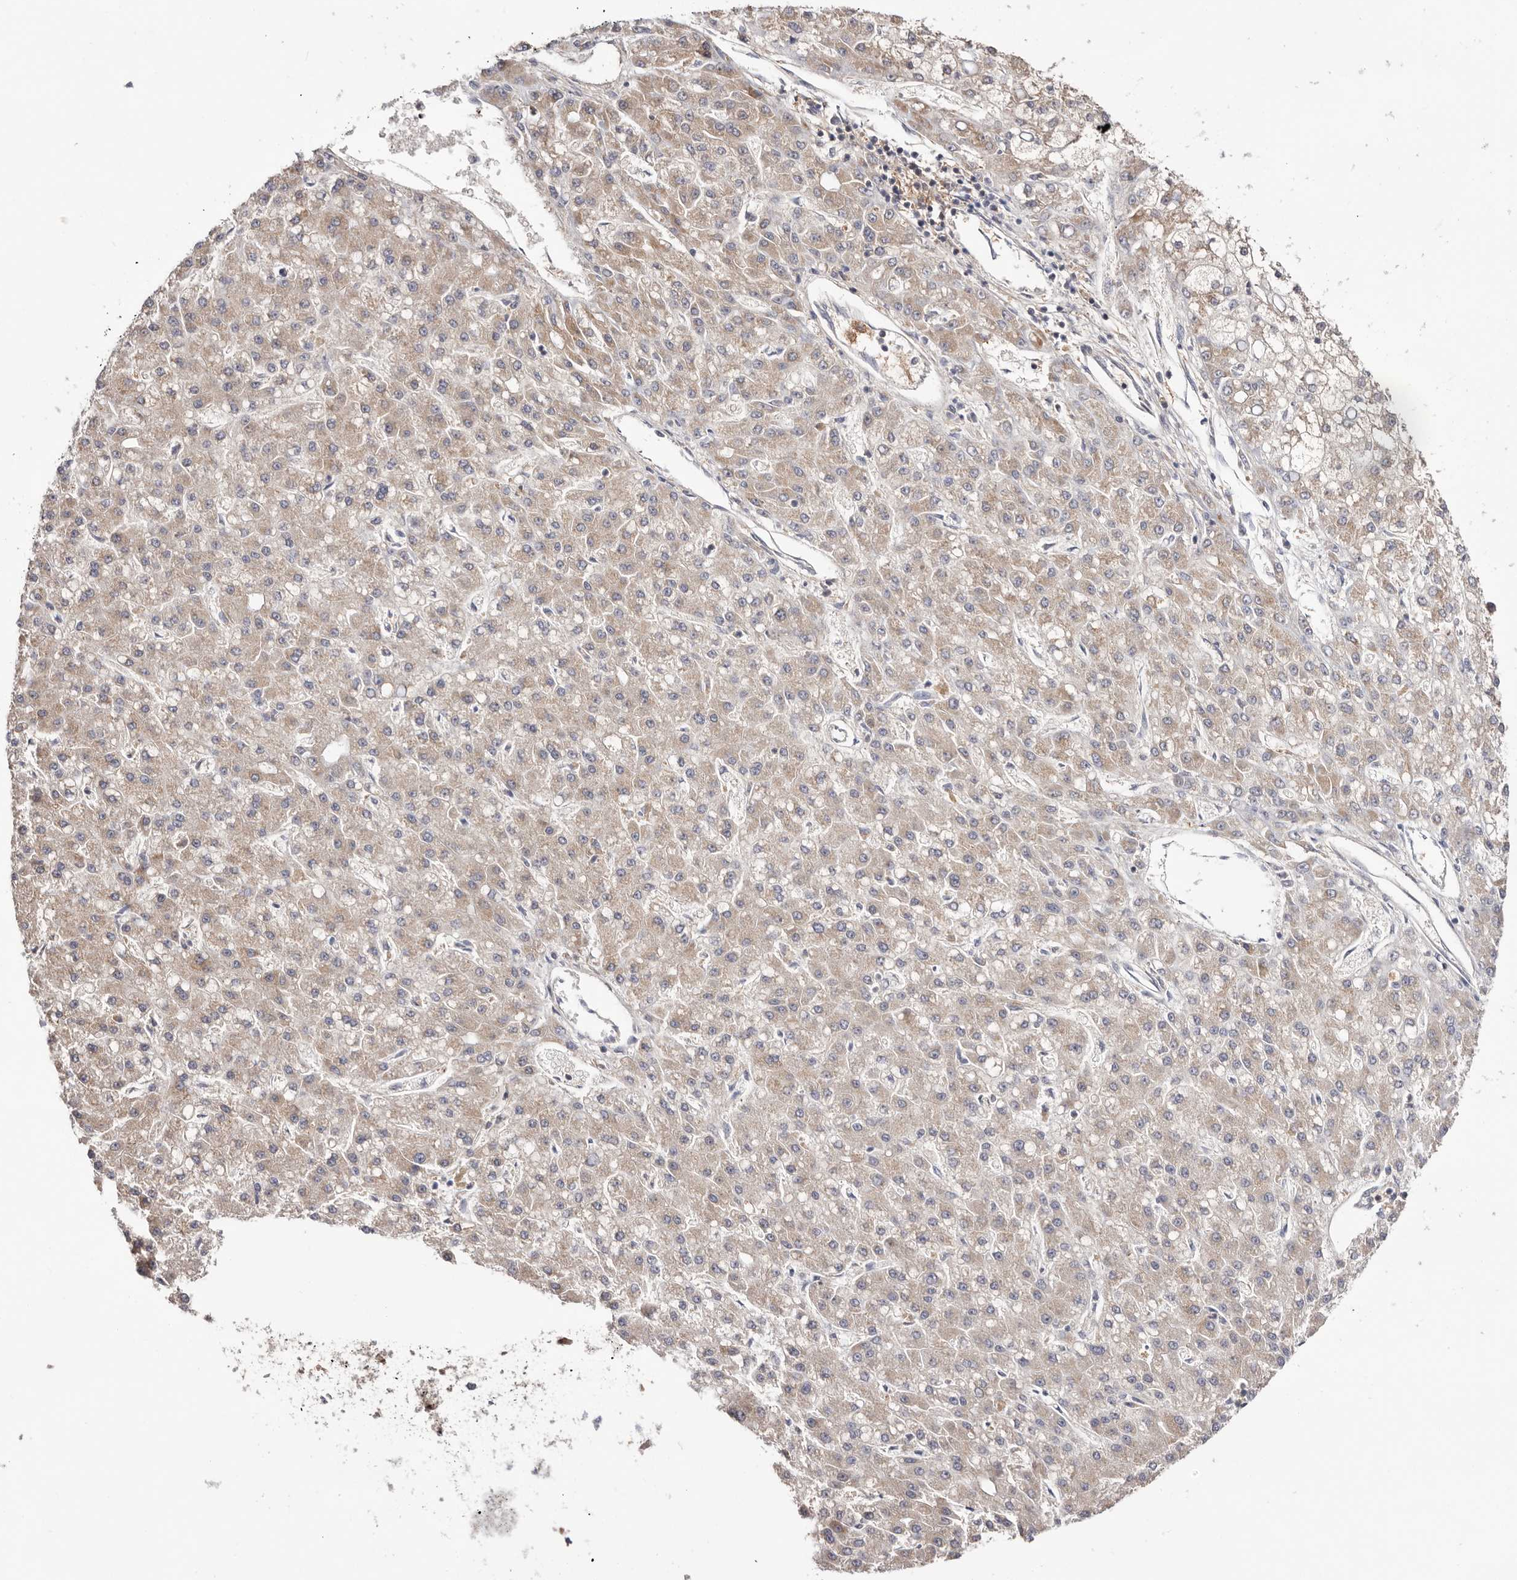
{"staining": {"intensity": "weak", "quantity": ">75%", "location": "cytoplasmic/membranous"}, "tissue": "liver cancer", "cell_type": "Tumor cells", "image_type": "cancer", "snomed": [{"axis": "morphology", "description": "Carcinoma, Hepatocellular, NOS"}, {"axis": "topography", "description": "Liver"}], "caption": "Hepatocellular carcinoma (liver) stained with immunohistochemistry (IHC) shows weak cytoplasmic/membranous staining in approximately >75% of tumor cells.", "gene": "RNF213", "patient": {"sex": "male", "age": 67}}